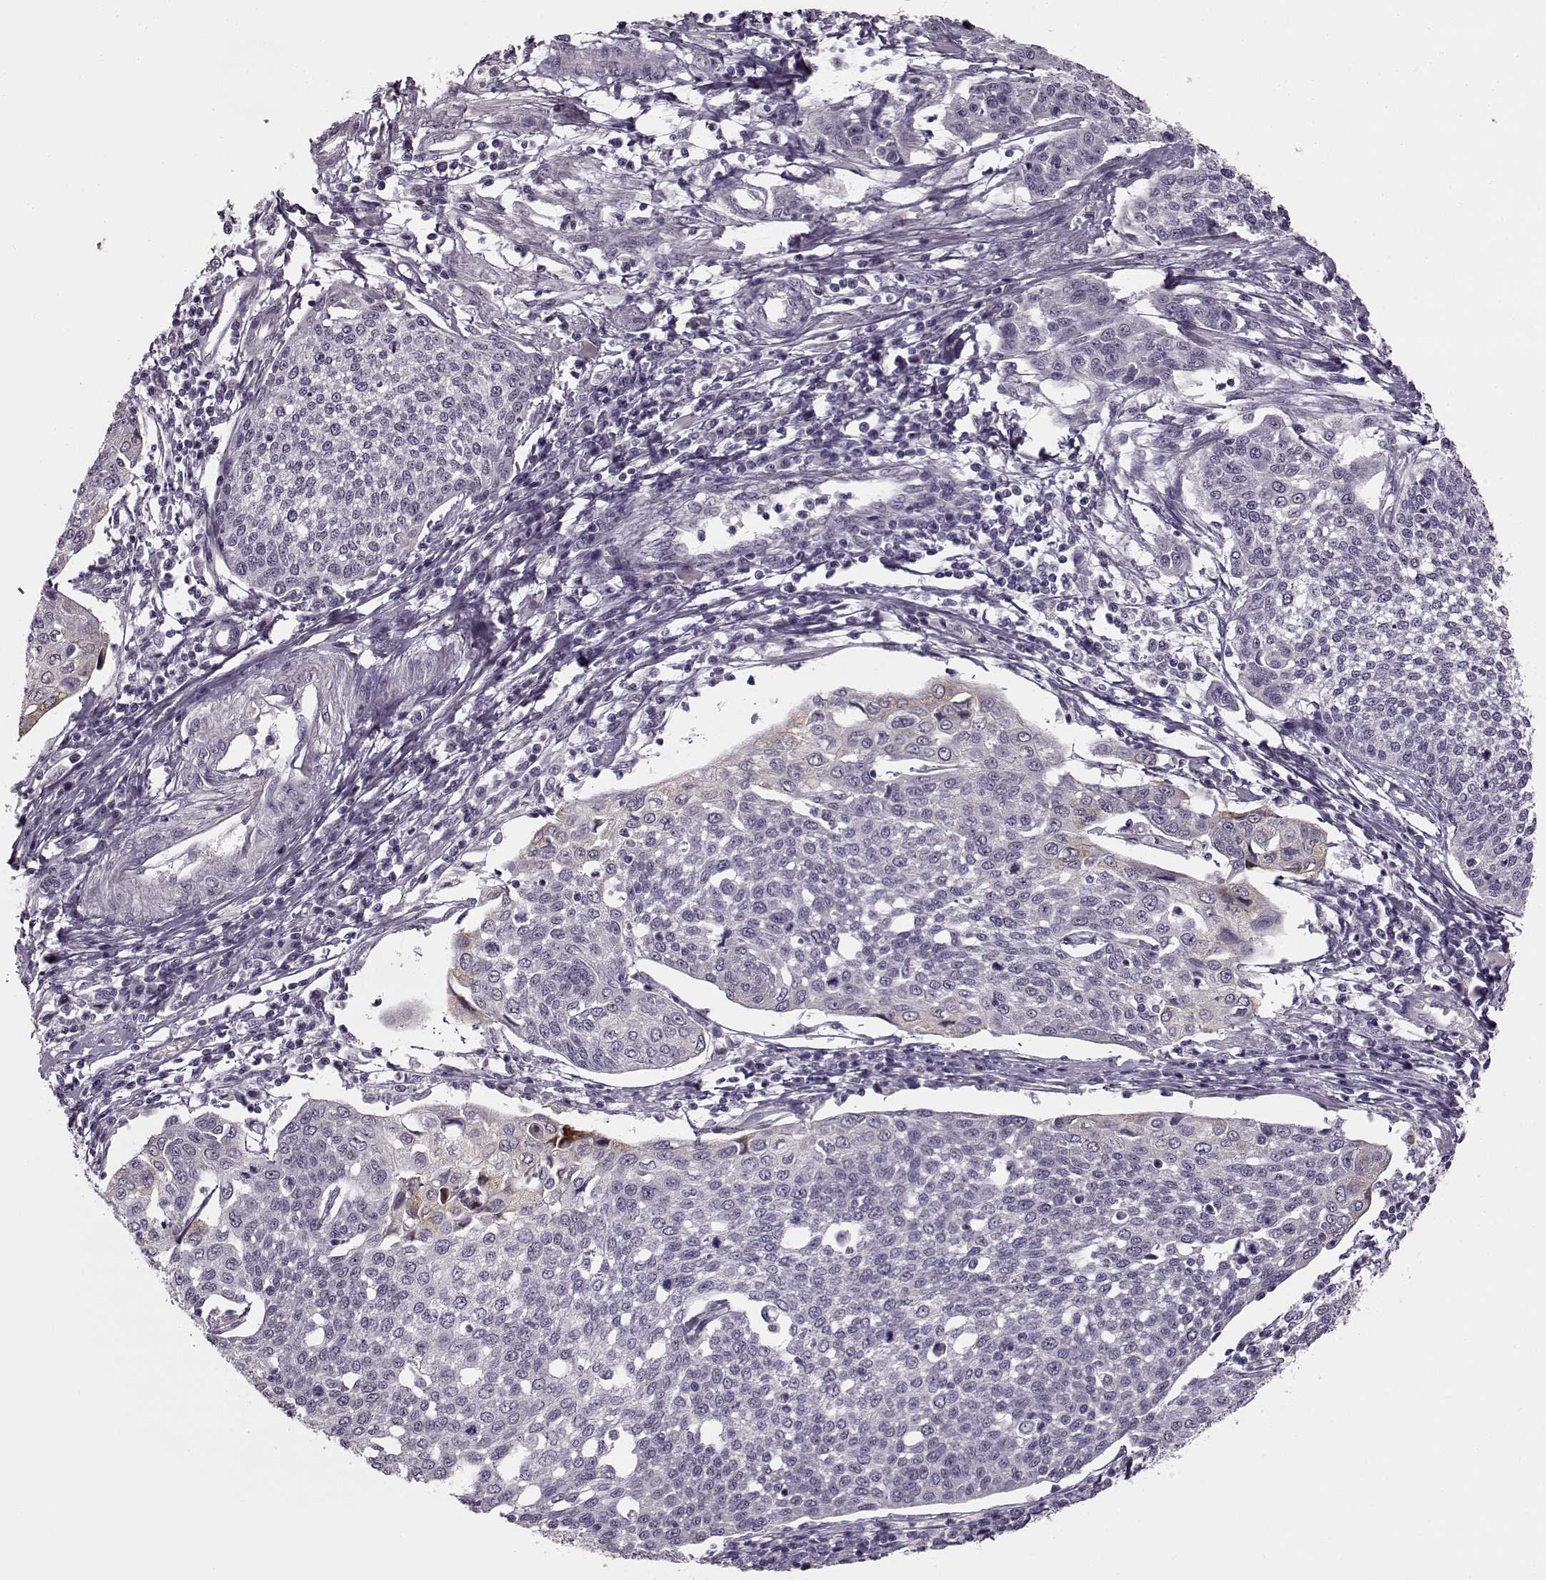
{"staining": {"intensity": "negative", "quantity": "none", "location": "none"}, "tissue": "cervical cancer", "cell_type": "Tumor cells", "image_type": "cancer", "snomed": [{"axis": "morphology", "description": "Squamous cell carcinoma, NOS"}, {"axis": "topography", "description": "Cervix"}], "caption": "IHC of human cervical cancer displays no positivity in tumor cells.", "gene": "MAP6D1", "patient": {"sex": "female", "age": 34}}